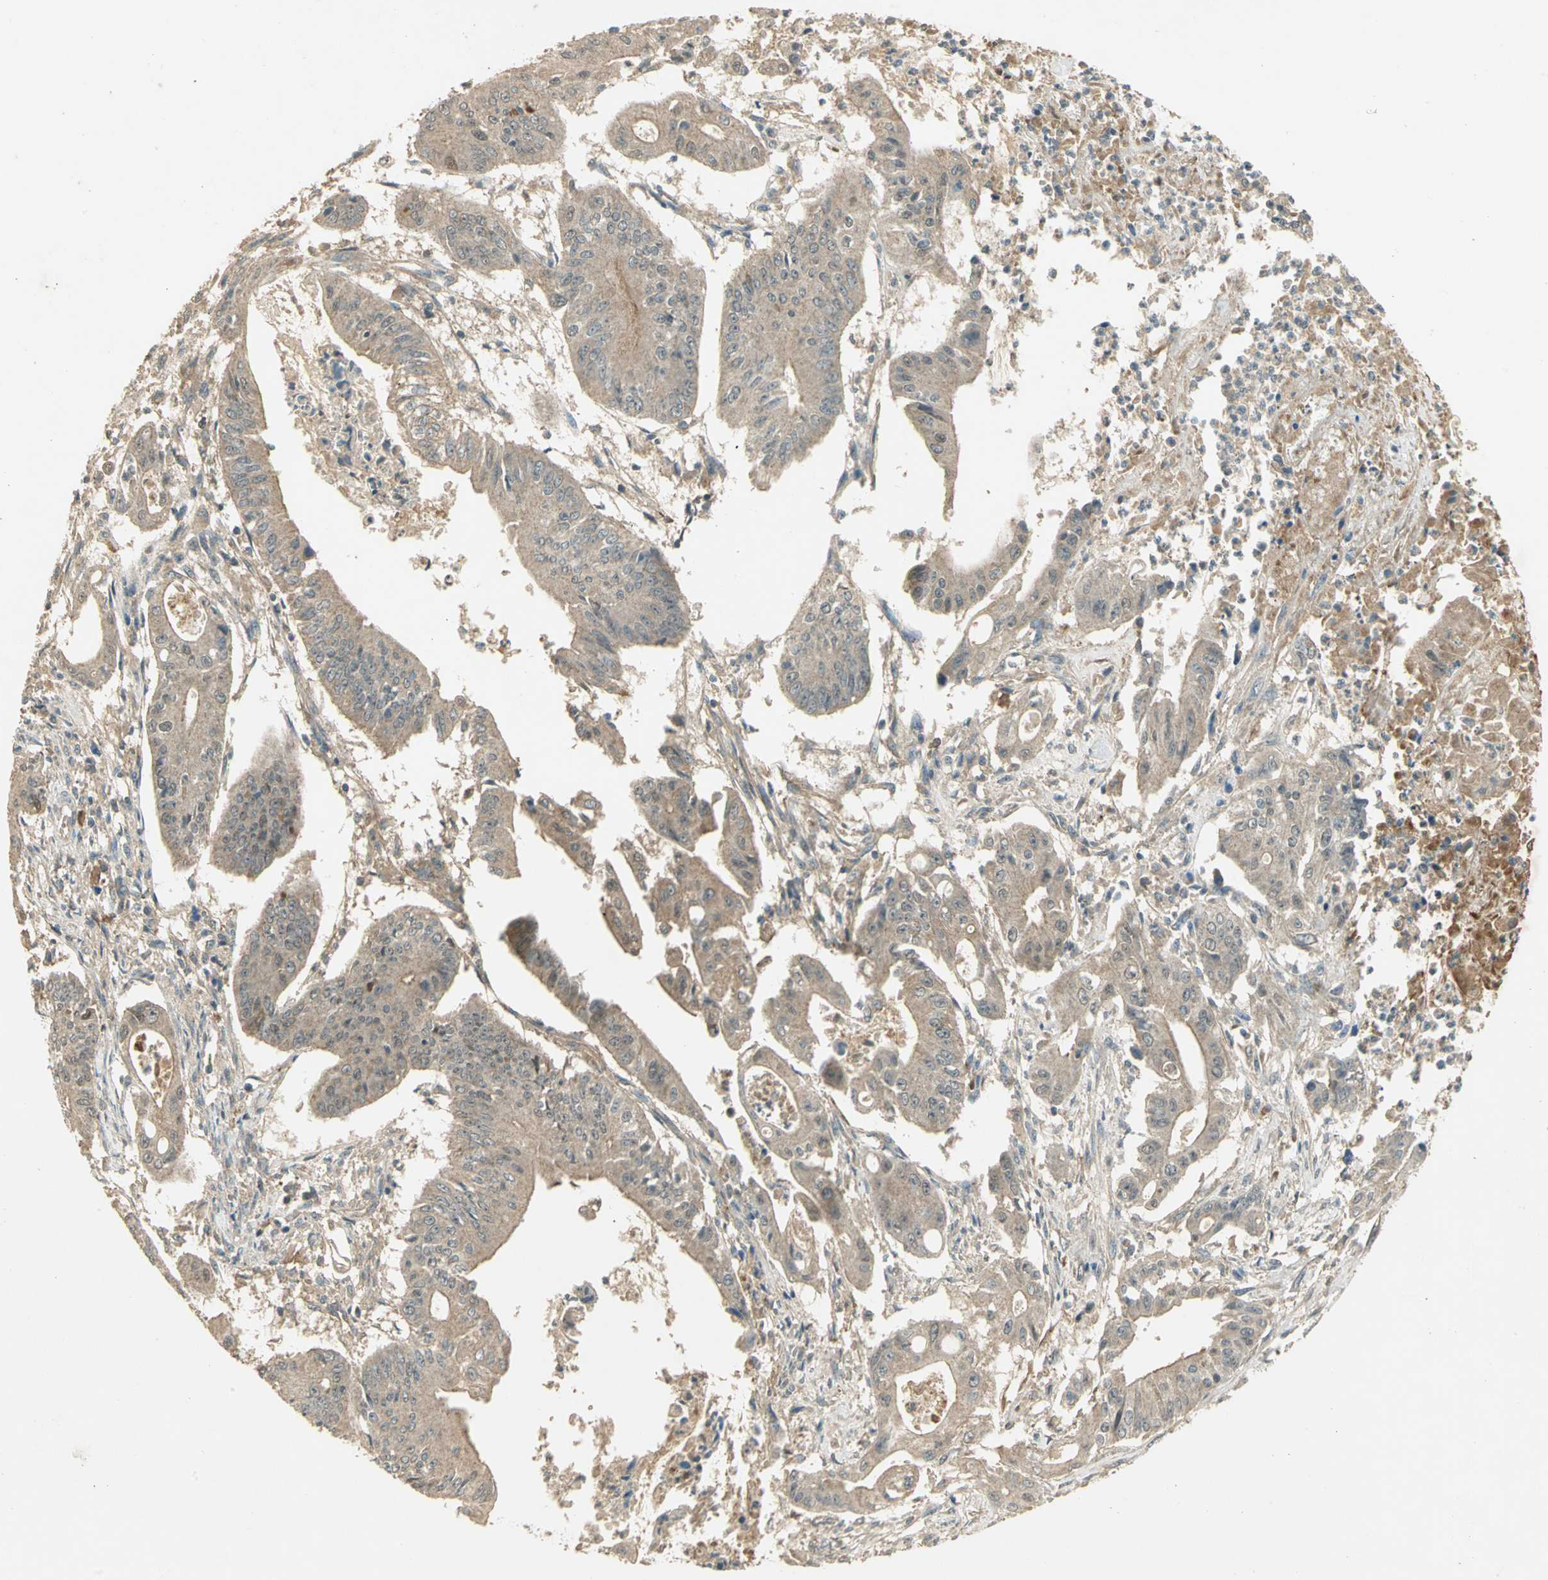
{"staining": {"intensity": "weak", "quantity": "25%-75%", "location": "cytoplasmic/membranous"}, "tissue": "pancreatic cancer", "cell_type": "Tumor cells", "image_type": "cancer", "snomed": [{"axis": "morphology", "description": "Normal tissue, NOS"}, {"axis": "topography", "description": "Lymph node"}], "caption": "High-magnification brightfield microscopy of pancreatic cancer stained with DAB (3,3'-diaminobenzidine) (brown) and counterstained with hematoxylin (blue). tumor cells exhibit weak cytoplasmic/membranous expression is seen in about25%-75% of cells.", "gene": "KEAP1", "patient": {"sex": "male", "age": 62}}